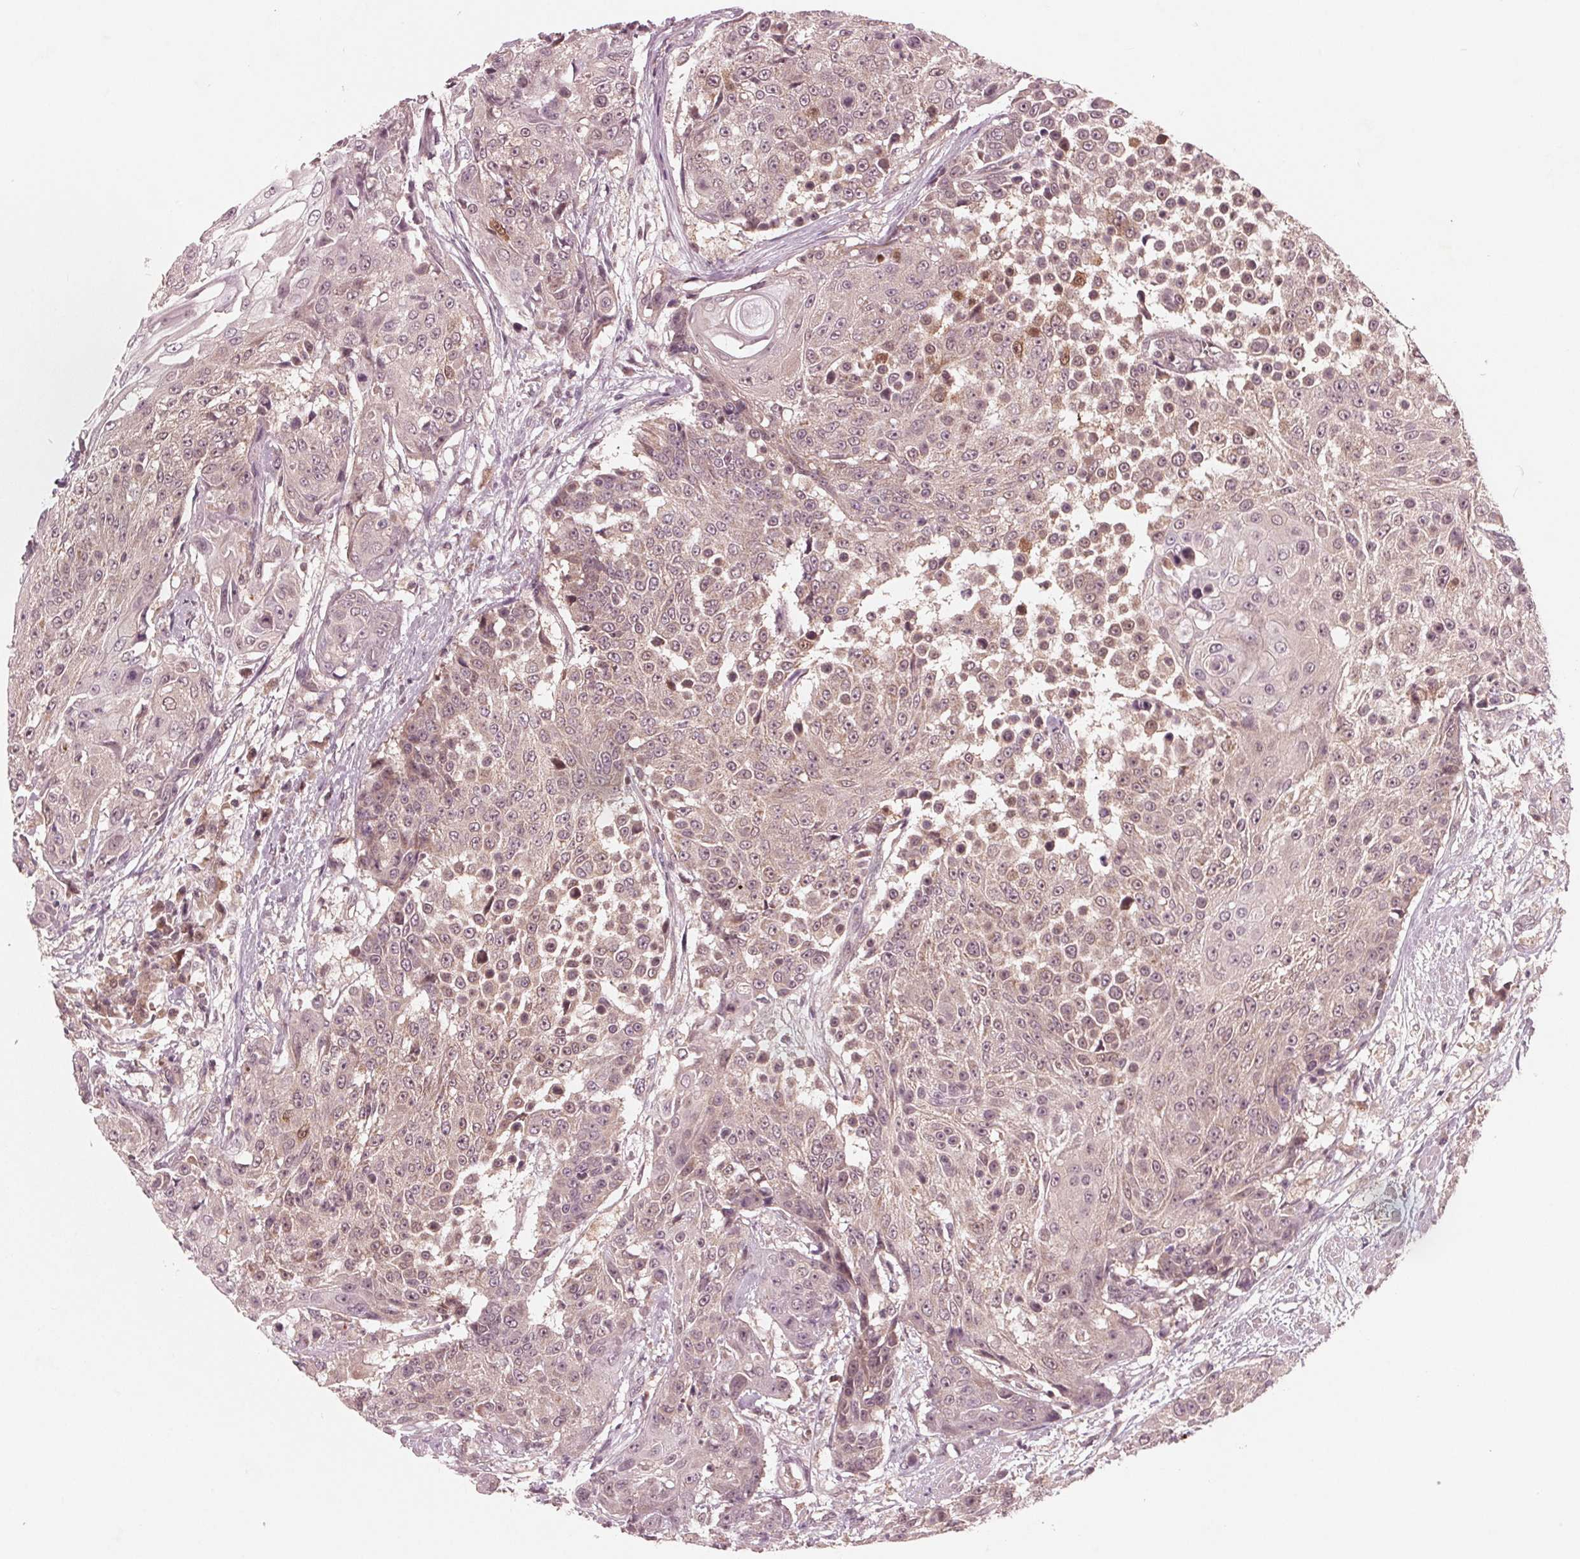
{"staining": {"intensity": "weak", "quantity": "25%-75%", "location": "cytoplasmic/membranous,nuclear"}, "tissue": "urothelial cancer", "cell_type": "Tumor cells", "image_type": "cancer", "snomed": [{"axis": "morphology", "description": "Urothelial carcinoma, High grade"}, {"axis": "topography", "description": "Urinary bladder"}], "caption": "Protein analysis of high-grade urothelial carcinoma tissue reveals weak cytoplasmic/membranous and nuclear staining in about 25%-75% of tumor cells. (DAB IHC with brightfield microscopy, high magnification).", "gene": "UBALD1", "patient": {"sex": "female", "age": 63}}